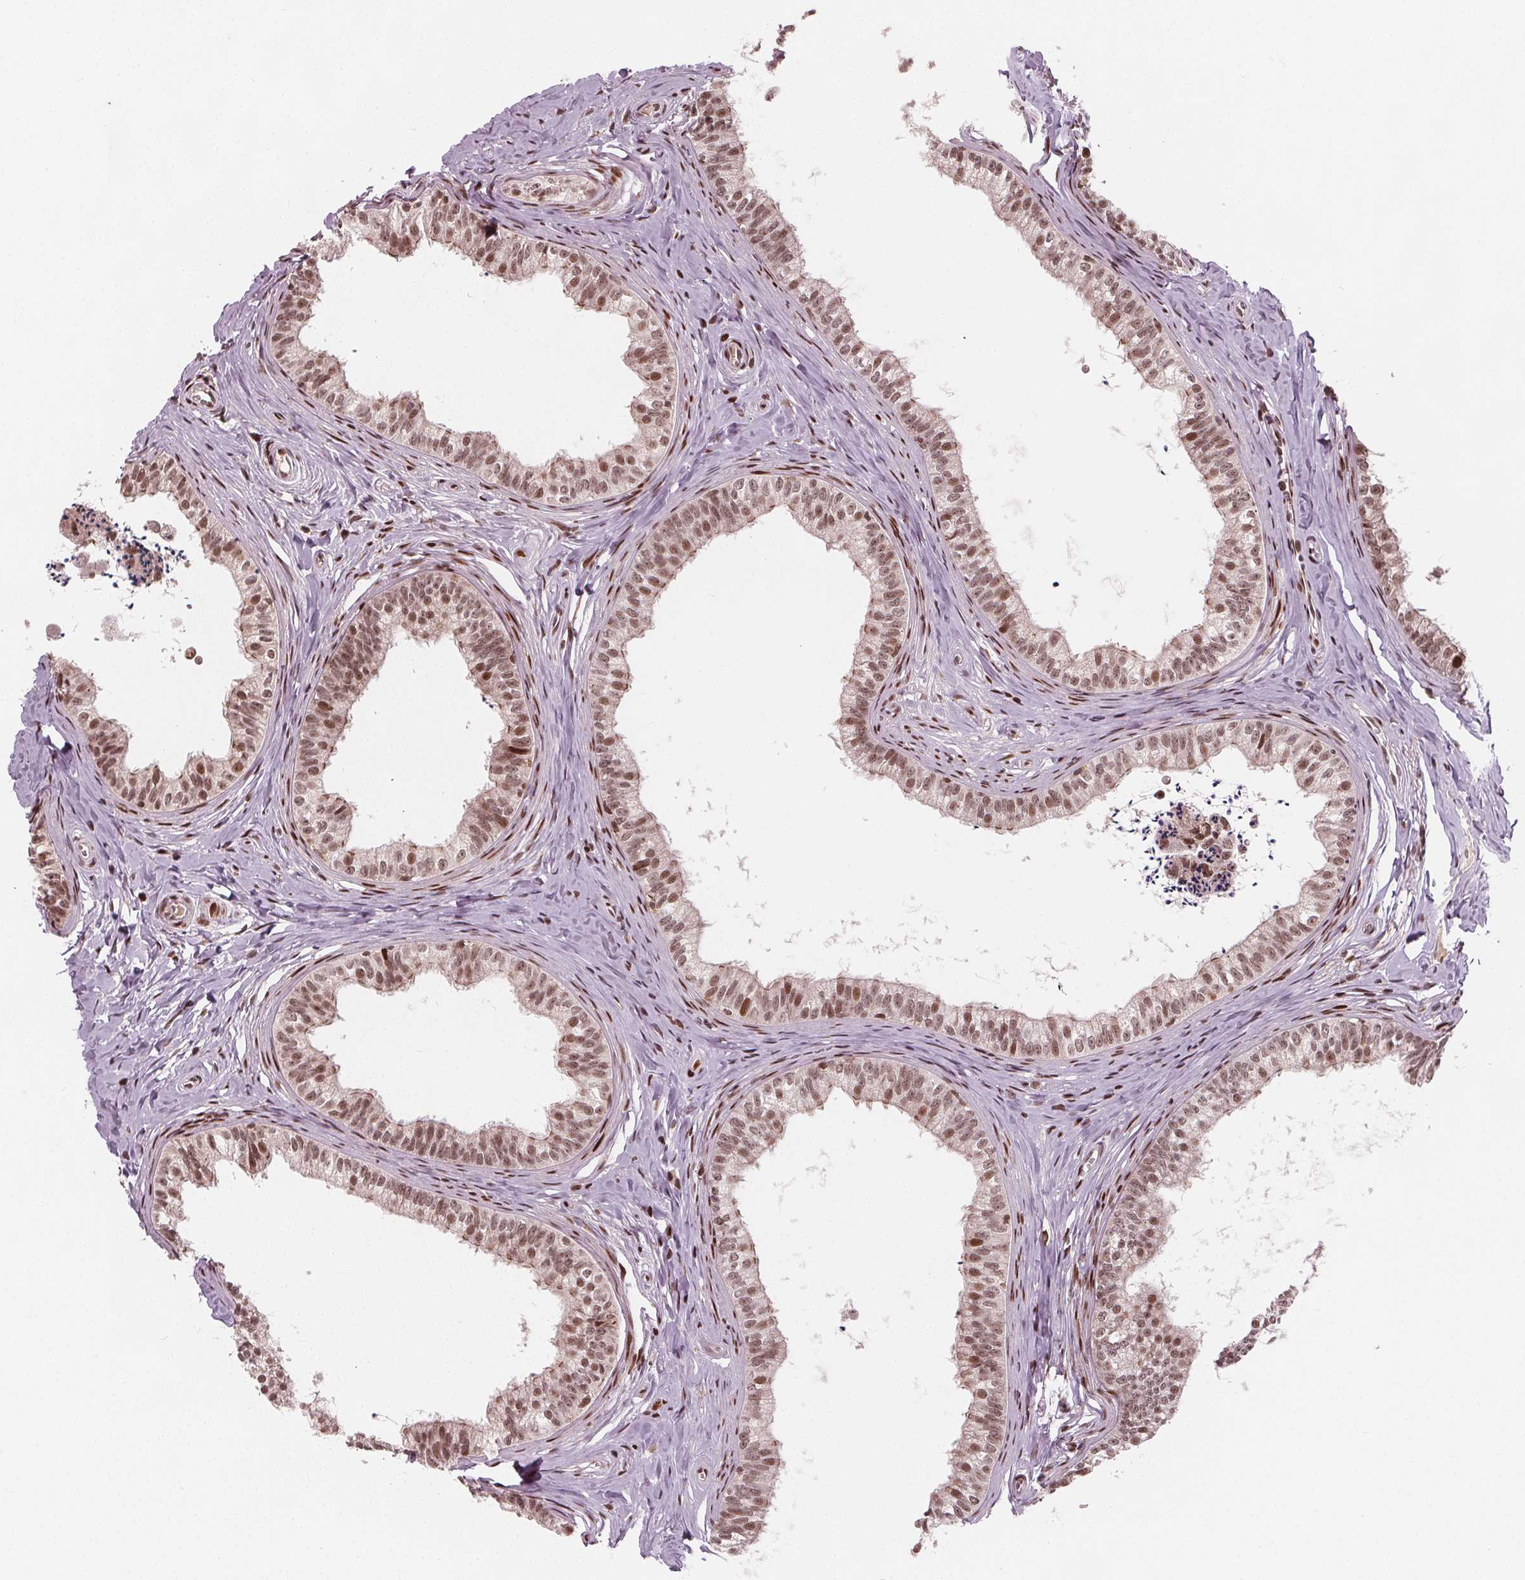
{"staining": {"intensity": "moderate", "quantity": ">75%", "location": "cytoplasmic/membranous,nuclear"}, "tissue": "epididymis", "cell_type": "Glandular cells", "image_type": "normal", "snomed": [{"axis": "morphology", "description": "Normal tissue, NOS"}, {"axis": "topography", "description": "Epididymis"}], "caption": "The immunohistochemical stain shows moderate cytoplasmic/membranous,nuclear expression in glandular cells of benign epididymis.", "gene": "SNRNP35", "patient": {"sex": "male", "age": 24}}